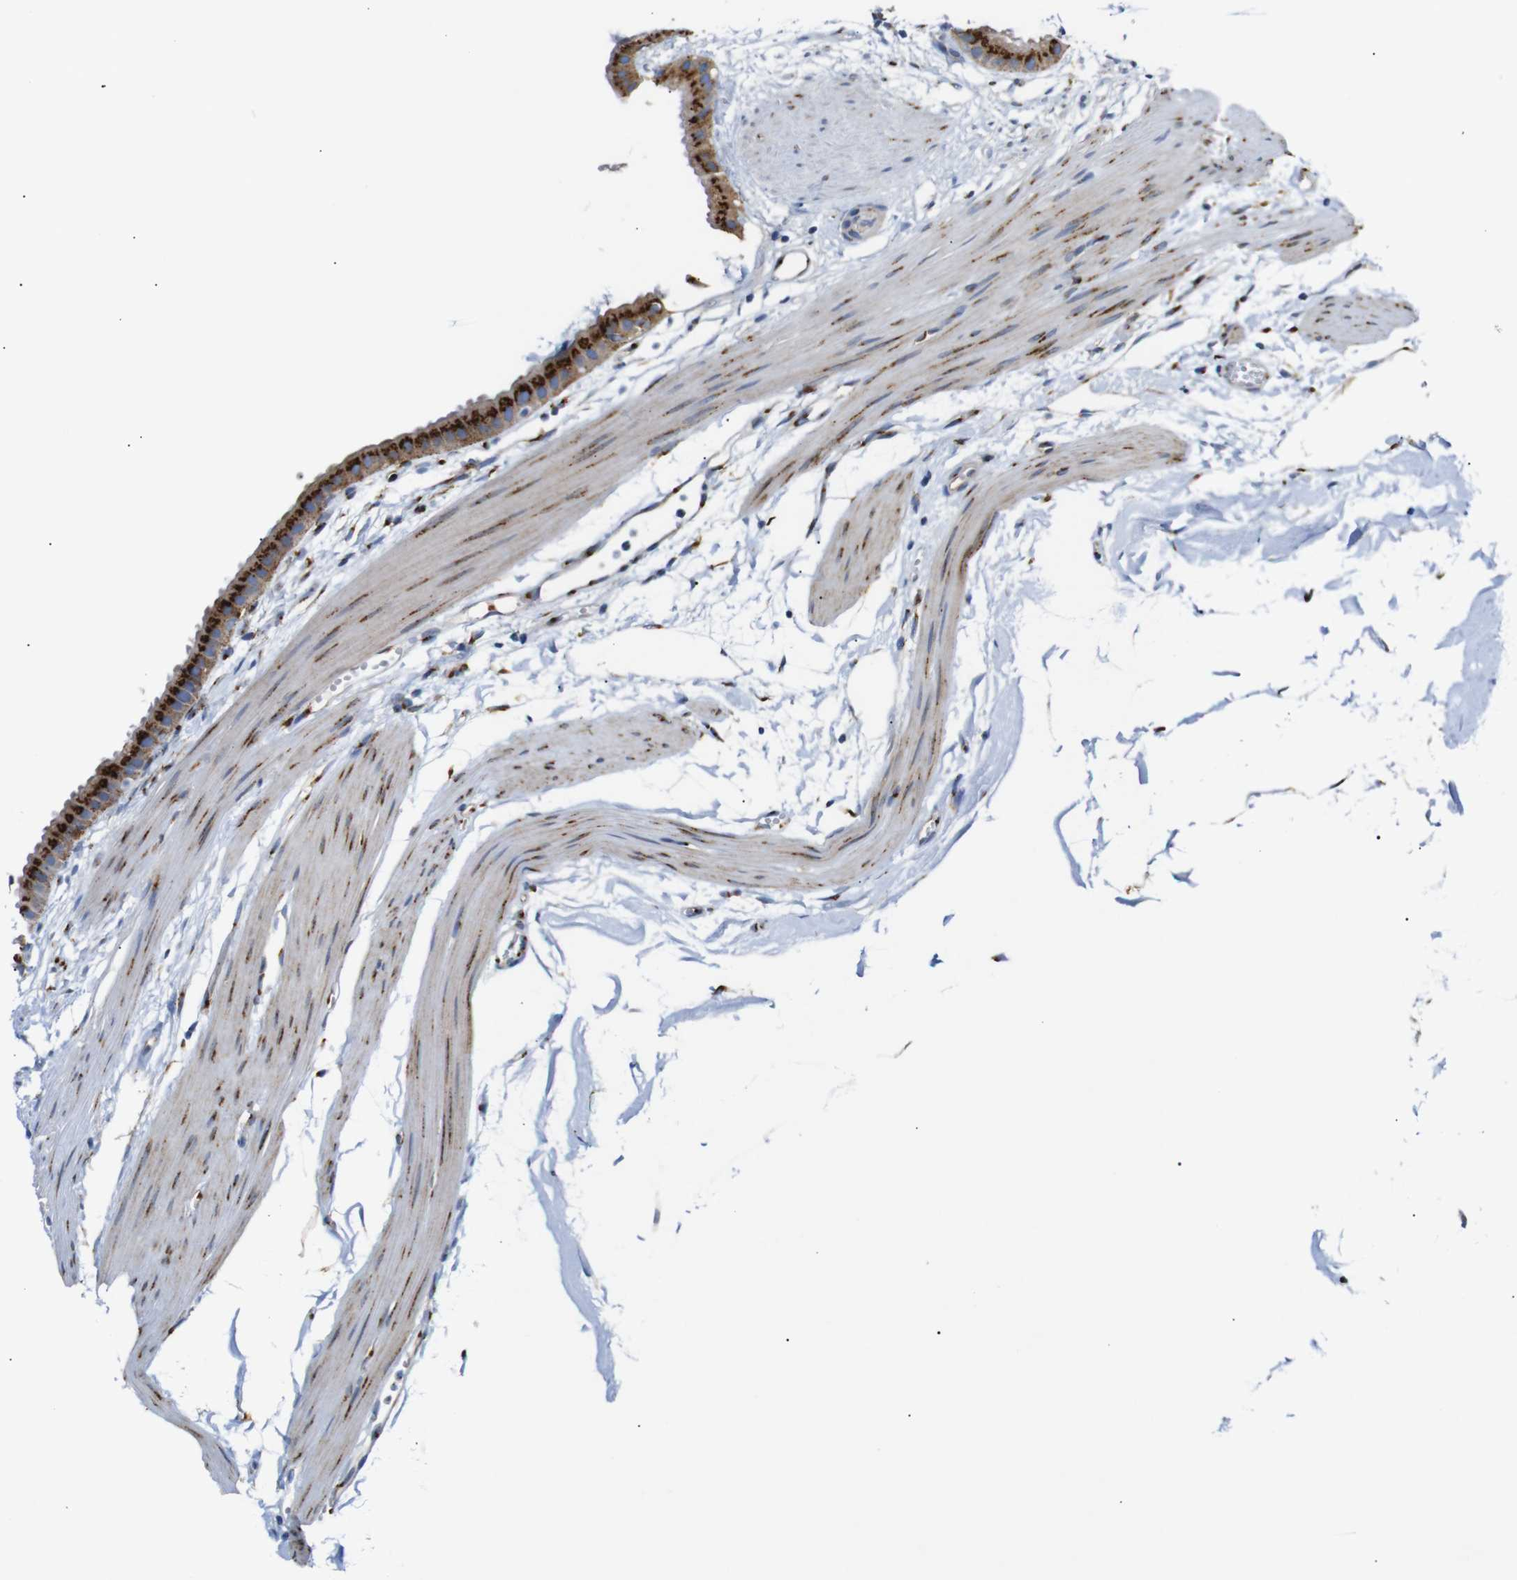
{"staining": {"intensity": "strong", "quantity": ">75%", "location": "cytoplasmic/membranous"}, "tissue": "gallbladder", "cell_type": "Glandular cells", "image_type": "normal", "snomed": [{"axis": "morphology", "description": "Normal tissue, NOS"}, {"axis": "topography", "description": "Gallbladder"}], "caption": "IHC micrograph of normal gallbladder: gallbladder stained using immunohistochemistry demonstrates high levels of strong protein expression localized specifically in the cytoplasmic/membranous of glandular cells, appearing as a cytoplasmic/membranous brown color.", "gene": "TGOLN2", "patient": {"sex": "female", "age": 64}}